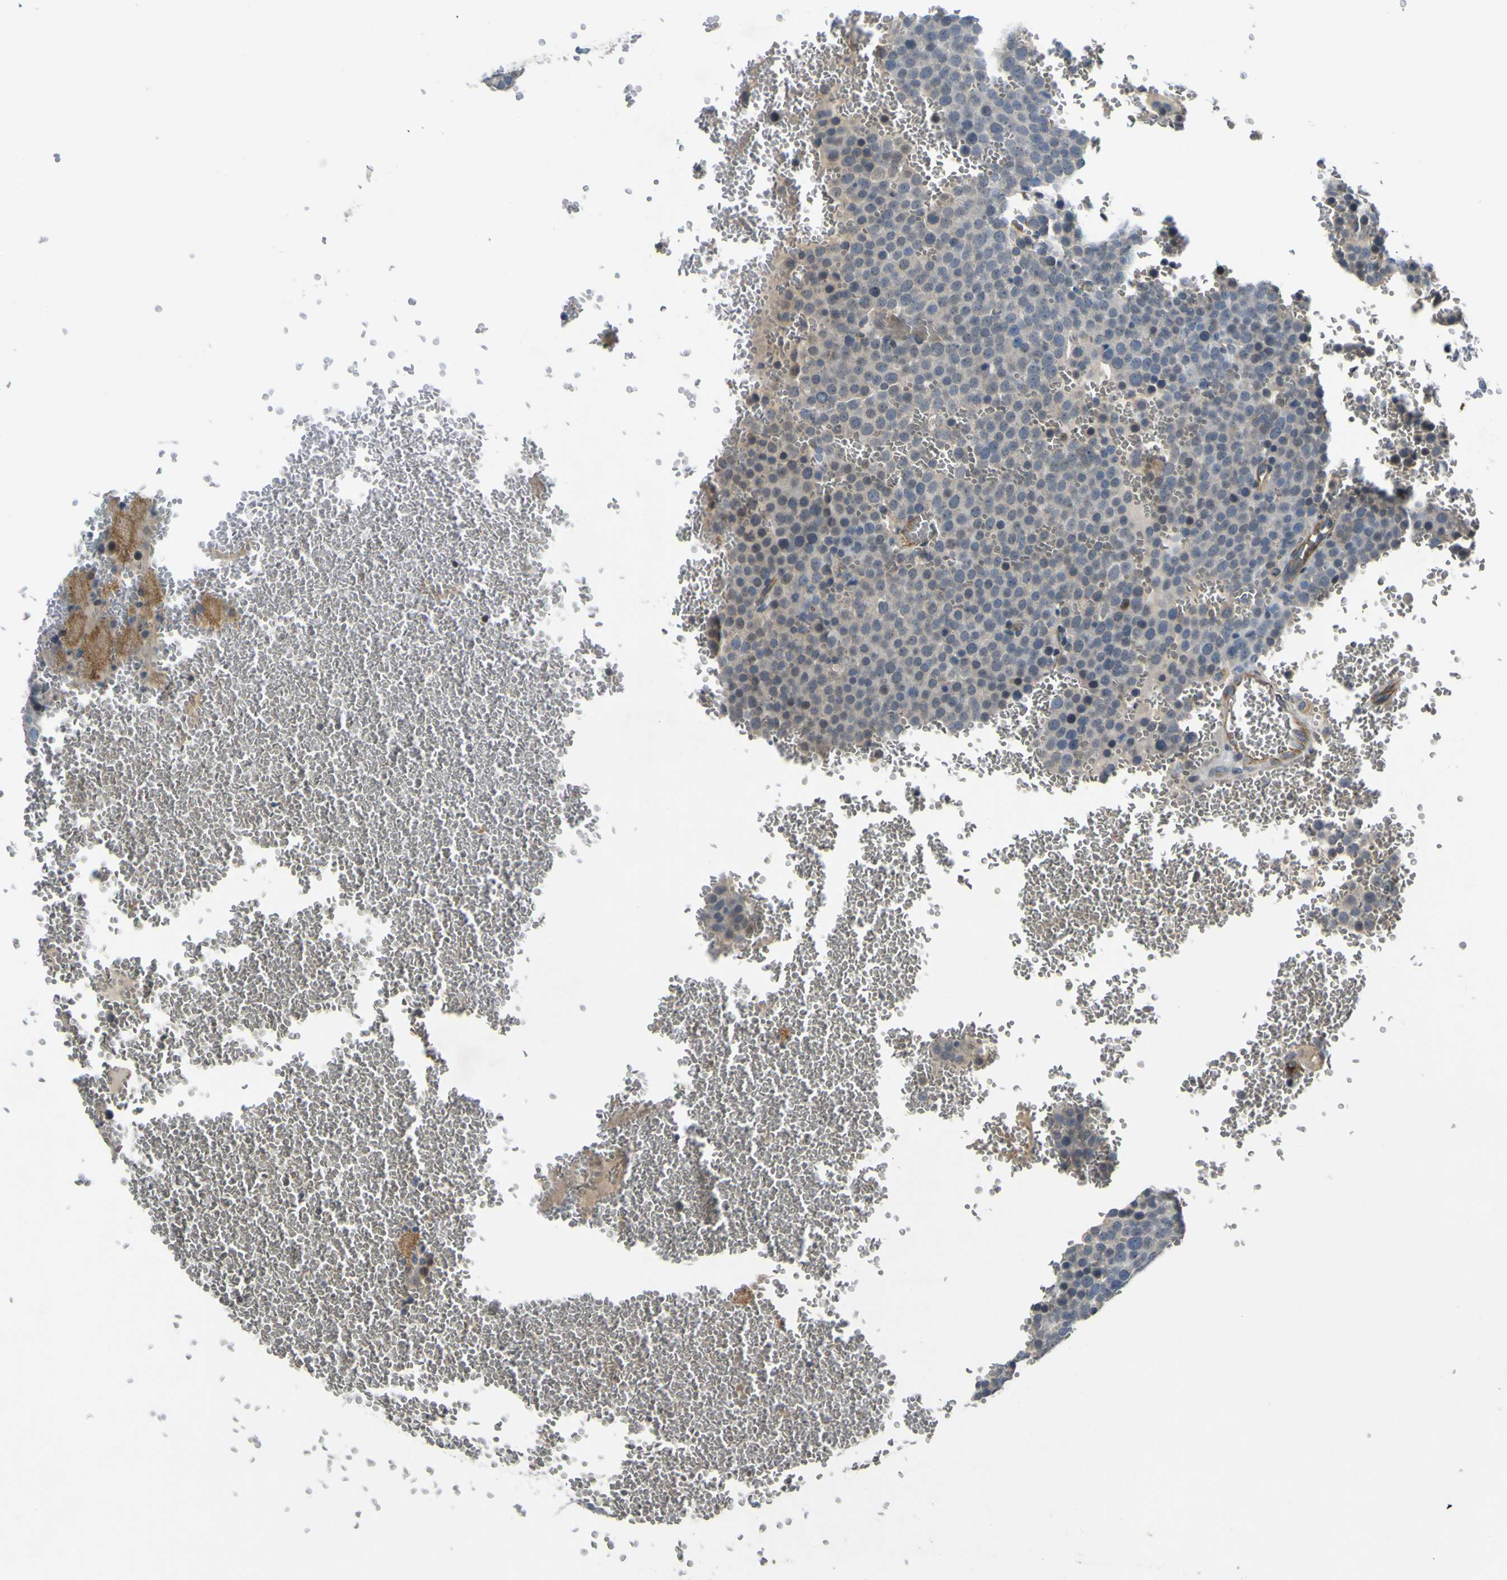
{"staining": {"intensity": "negative", "quantity": "none", "location": "none"}, "tissue": "testis cancer", "cell_type": "Tumor cells", "image_type": "cancer", "snomed": [{"axis": "morphology", "description": "Seminoma, NOS"}, {"axis": "topography", "description": "Testis"}], "caption": "Immunohistochemical staining of human testis cancer displays no significant positivity in tumor cells.", "gene": "LDLR", "patient": {"sex": "male", "age": 71}}